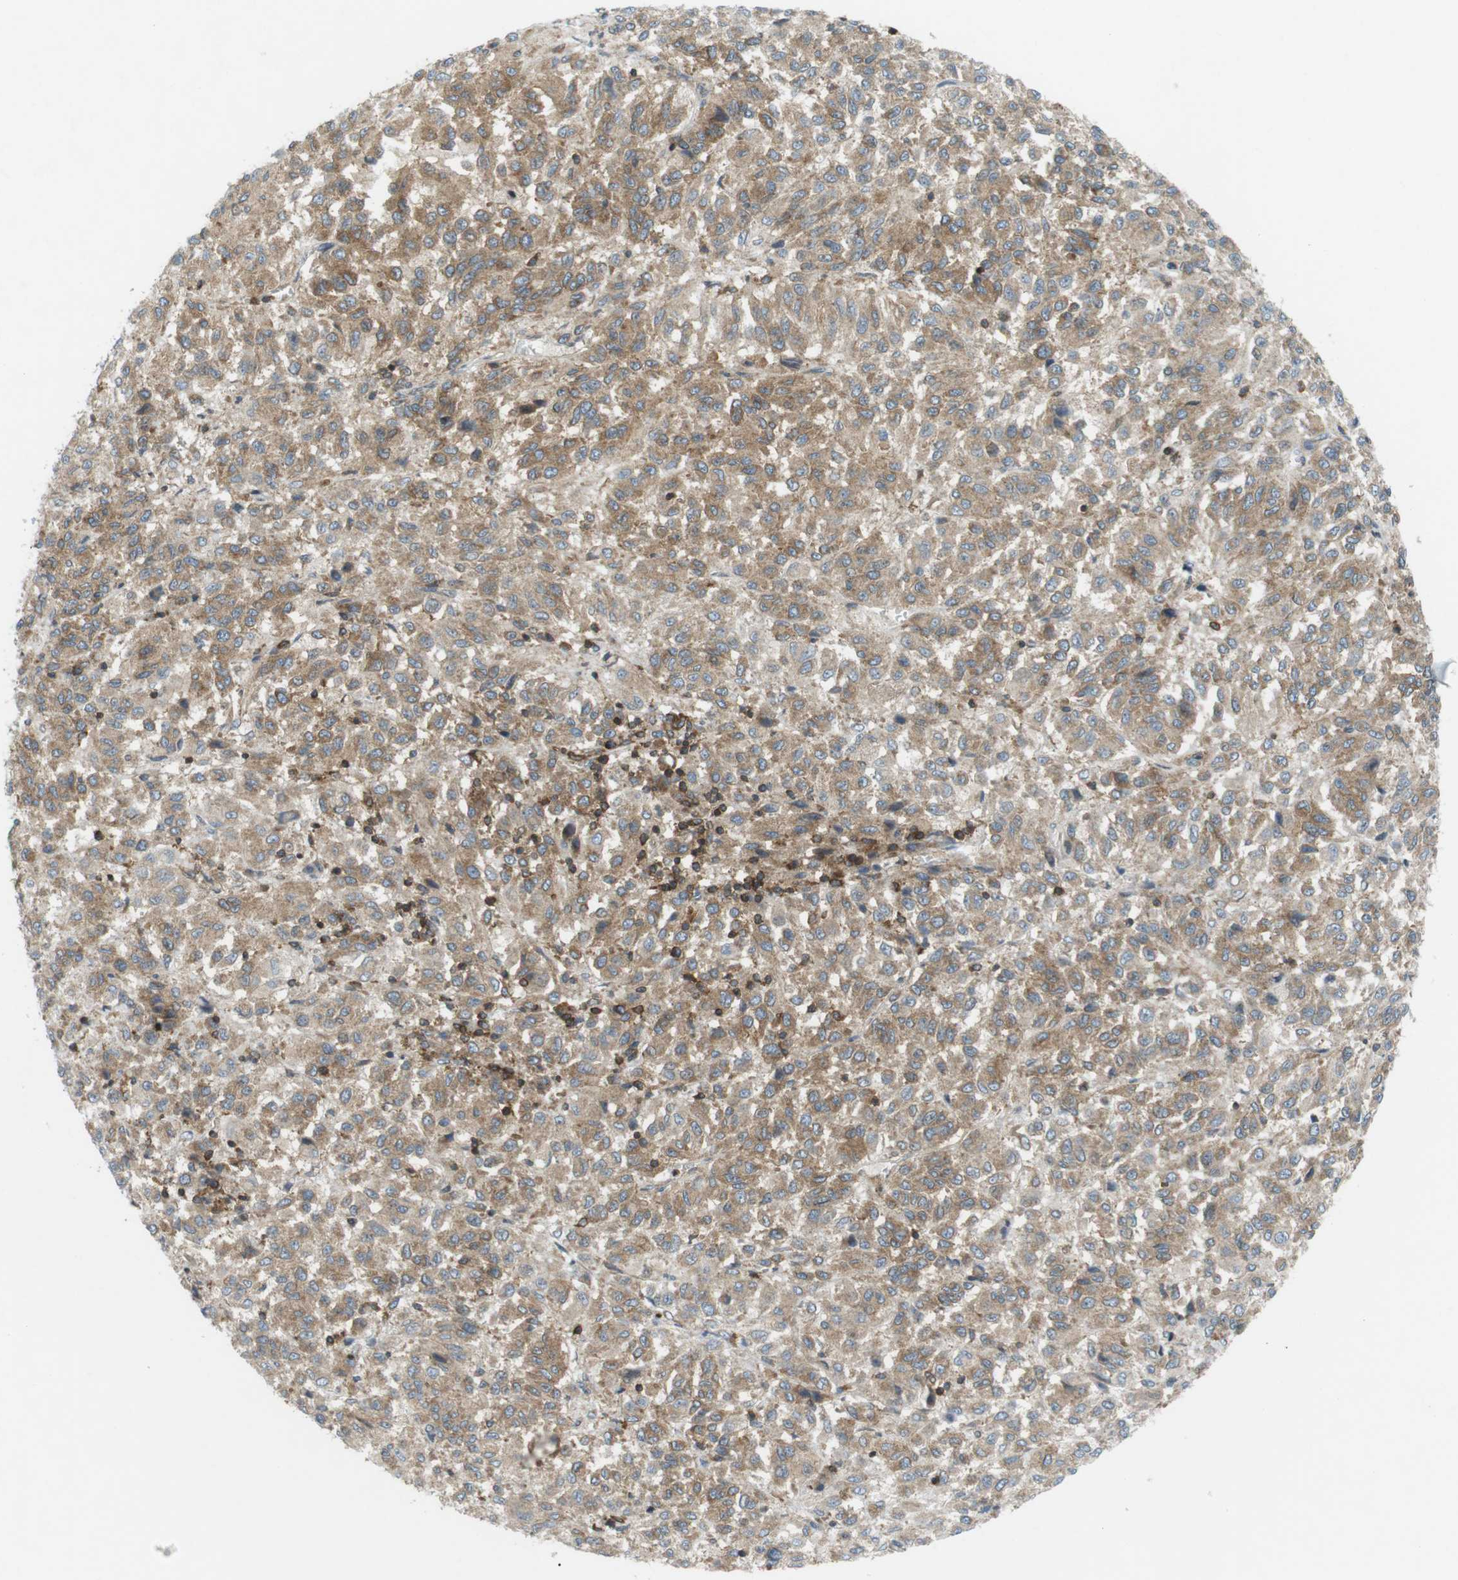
{"staining": {"intensity": "weak", "quantity": ">75%", "location": "cytoplasmic/membranous"}, "tissue": "melanoma", "cell_type": "Tumor cells", "image_type": "cancer", "snomed": [{"axis": "morphology", "description": "Malignant melanoma, Metastatic site"}, {"axis": "topography", "description": "Lung"}], "caption": "This micrograph displays immunohistochemistry staining of malignant melanoma (metastatic site), with low weak cytoplasmic/membranous staining in approximately >75% of tumor cells.", "gene": "FLII", "patient": {"sex": "male", "age": 64}}